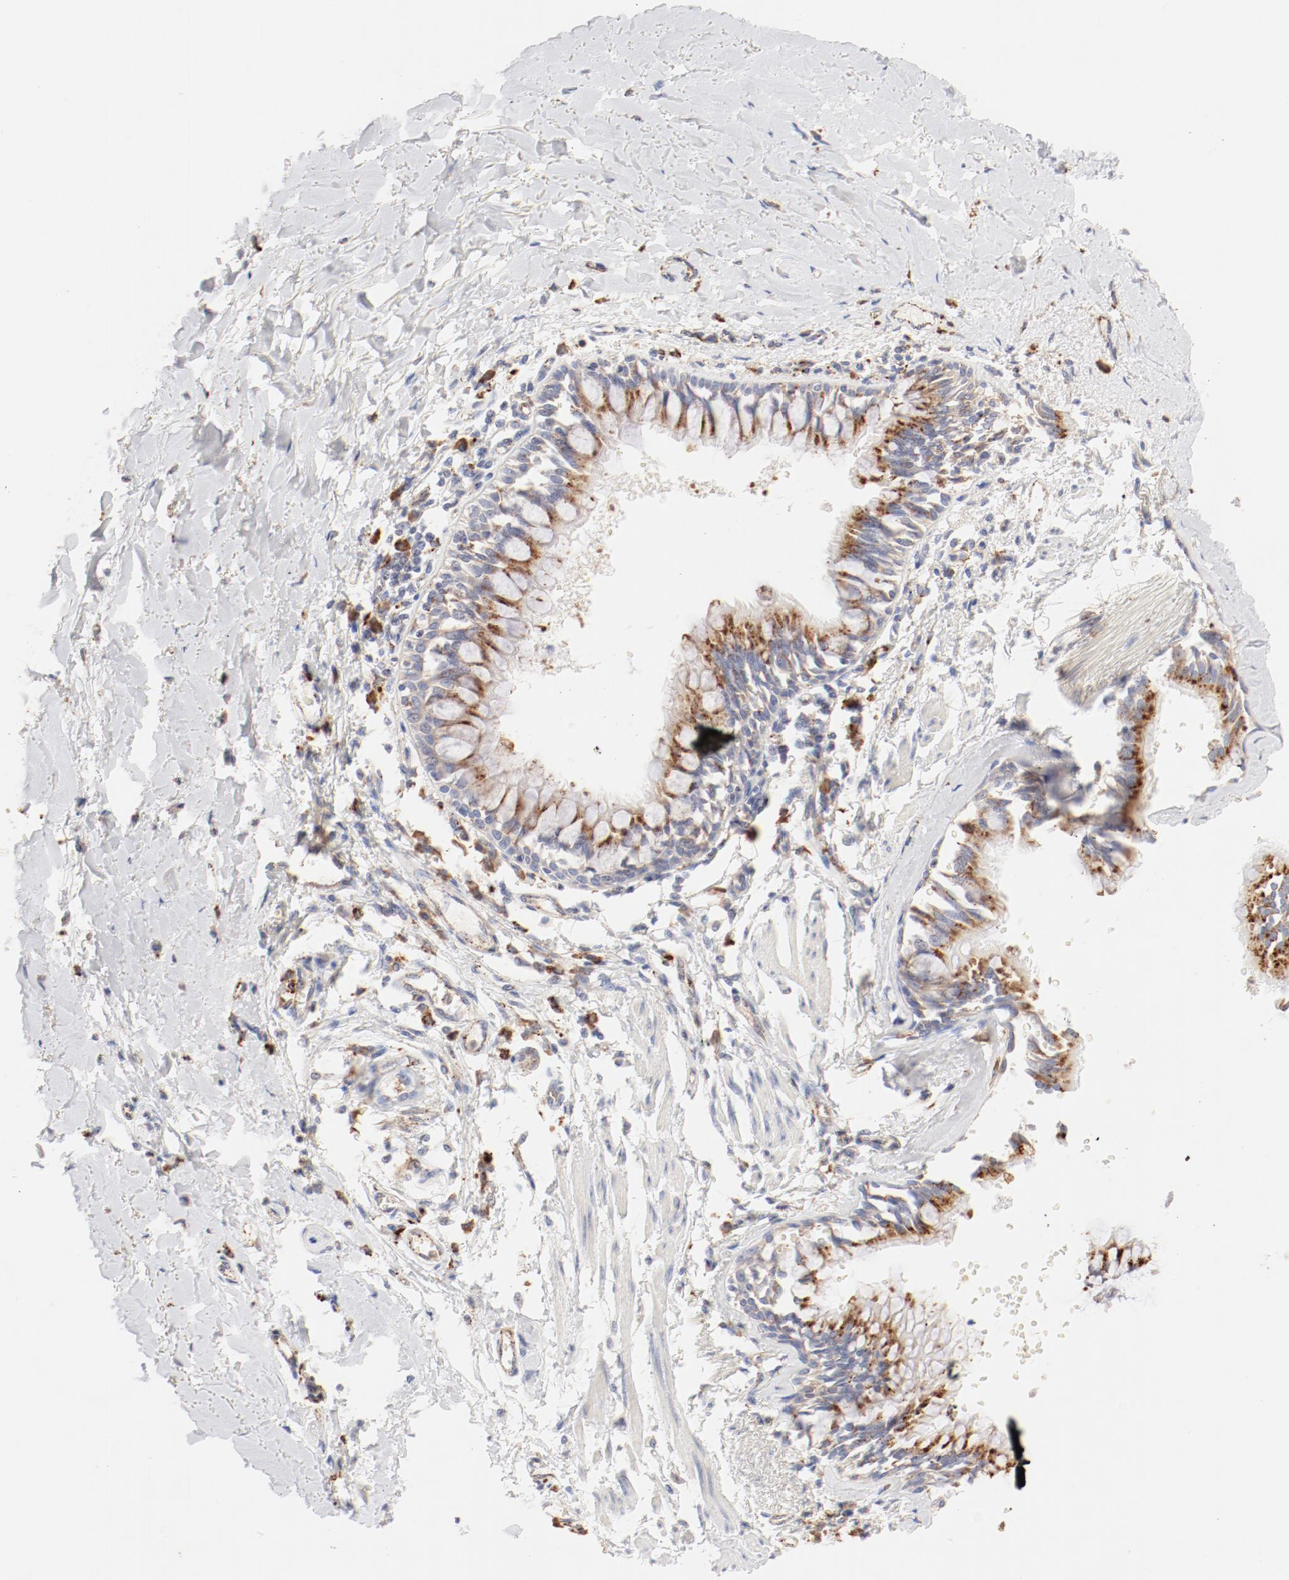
{"staining": {"intensity": "moderate", "quantity": ">75%", "location": "cytoplasmic/membranous"}, "tissue": "bronchus", "cell_type": "Respiratory epithelial cells", "image_type": "normal", "snomed": [{"axis": "morphology", "description": "Normal tissue, NOS"}, {"axis": "topography", "description": "Bronchus"}, {"axis": "topography", "description": "Lung"}], "caption": "This micrograph exhibits unremarkable bronchus stained with immunohistochemistry to label a protein in brown. The cytoplasmic/membranous of respiratory epithelial cells show moderate positivity for the protein. Nuclei are counter-stained blue.", "gene": "CTSH", "patient": {"sex": "female", "age": 56}}